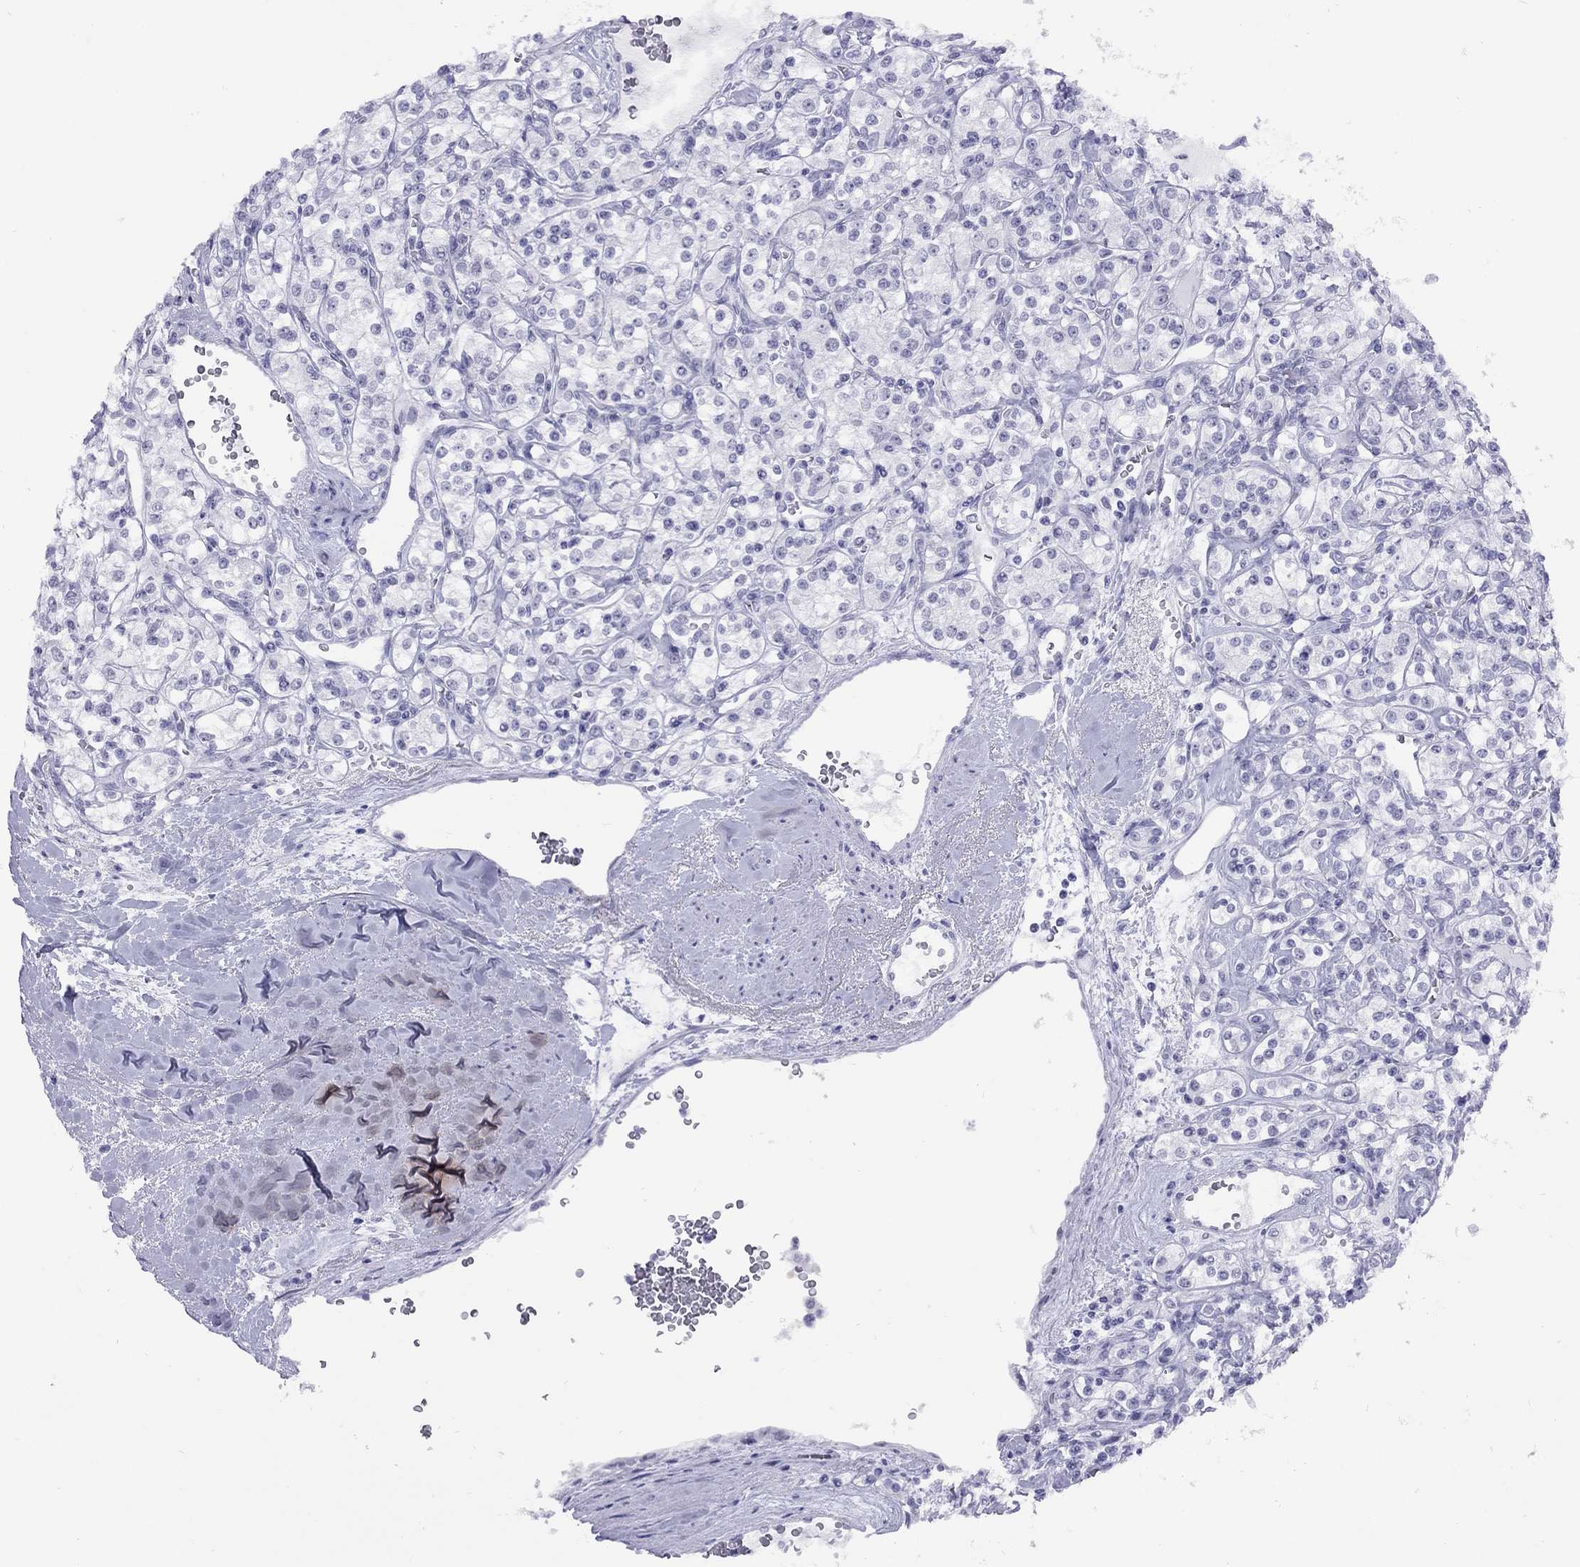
{"staining": {"intensity": "negative", "quantity": "none", "location": "none"}, "tissue": "renal cancer", "cell_type": "Tumor cells", "image_type": "cancer", "snomed": [{"axis": "morphology", "description": "Adenocarcinoma, NOS"}, {"axis": "topography", "description": "Kidney"}], "caption": "A high-resolution image shows immunohistochemistry staining of renal cancer (adenocarcinoma), which displays no significant expression in tumor cells.", "gene": "LYAR", "patient": {"sex": "male", "age": 77}}